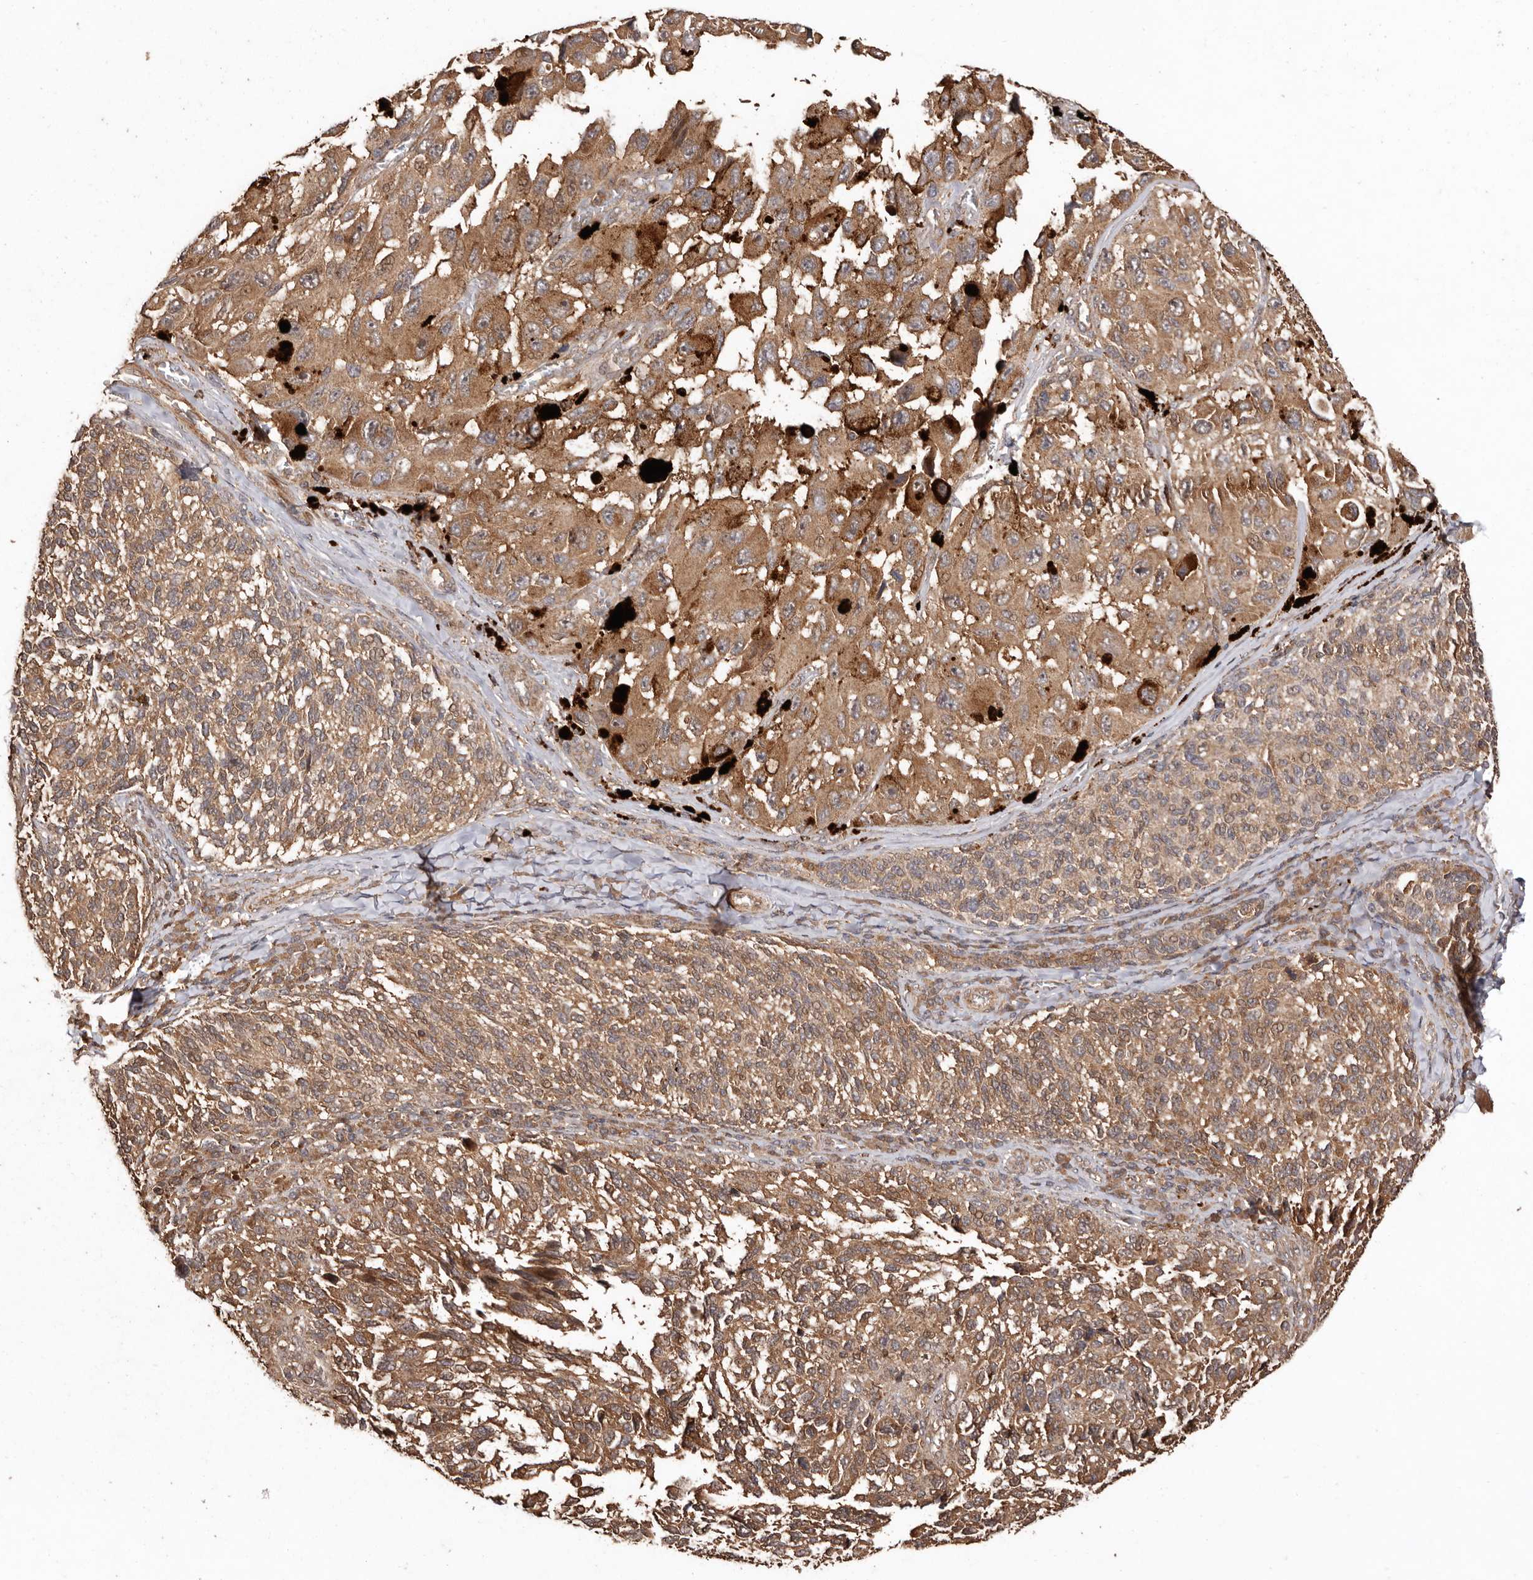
{"staining": {"intensity": "moderate", "quantity": ">75%", "location": "cytoplasmic/membranous"}, "tissue": "melanoma", "cell_type": "Tumor cells", "image_type": "cancer", "snomed": [{"axis": "morphology", "description": "Malignant melanoma, NOS"}, {"axis": "topography", "description": "Skin"}], "caption": "Immunohistochemical staining of human melanoma demonstrates medium levels of moderate cytoplasmic/membranous protein expression in approximately >75% of tumor cells.", "gene": "RWDD1", "patient": {"sex": "female", "age": 73}}